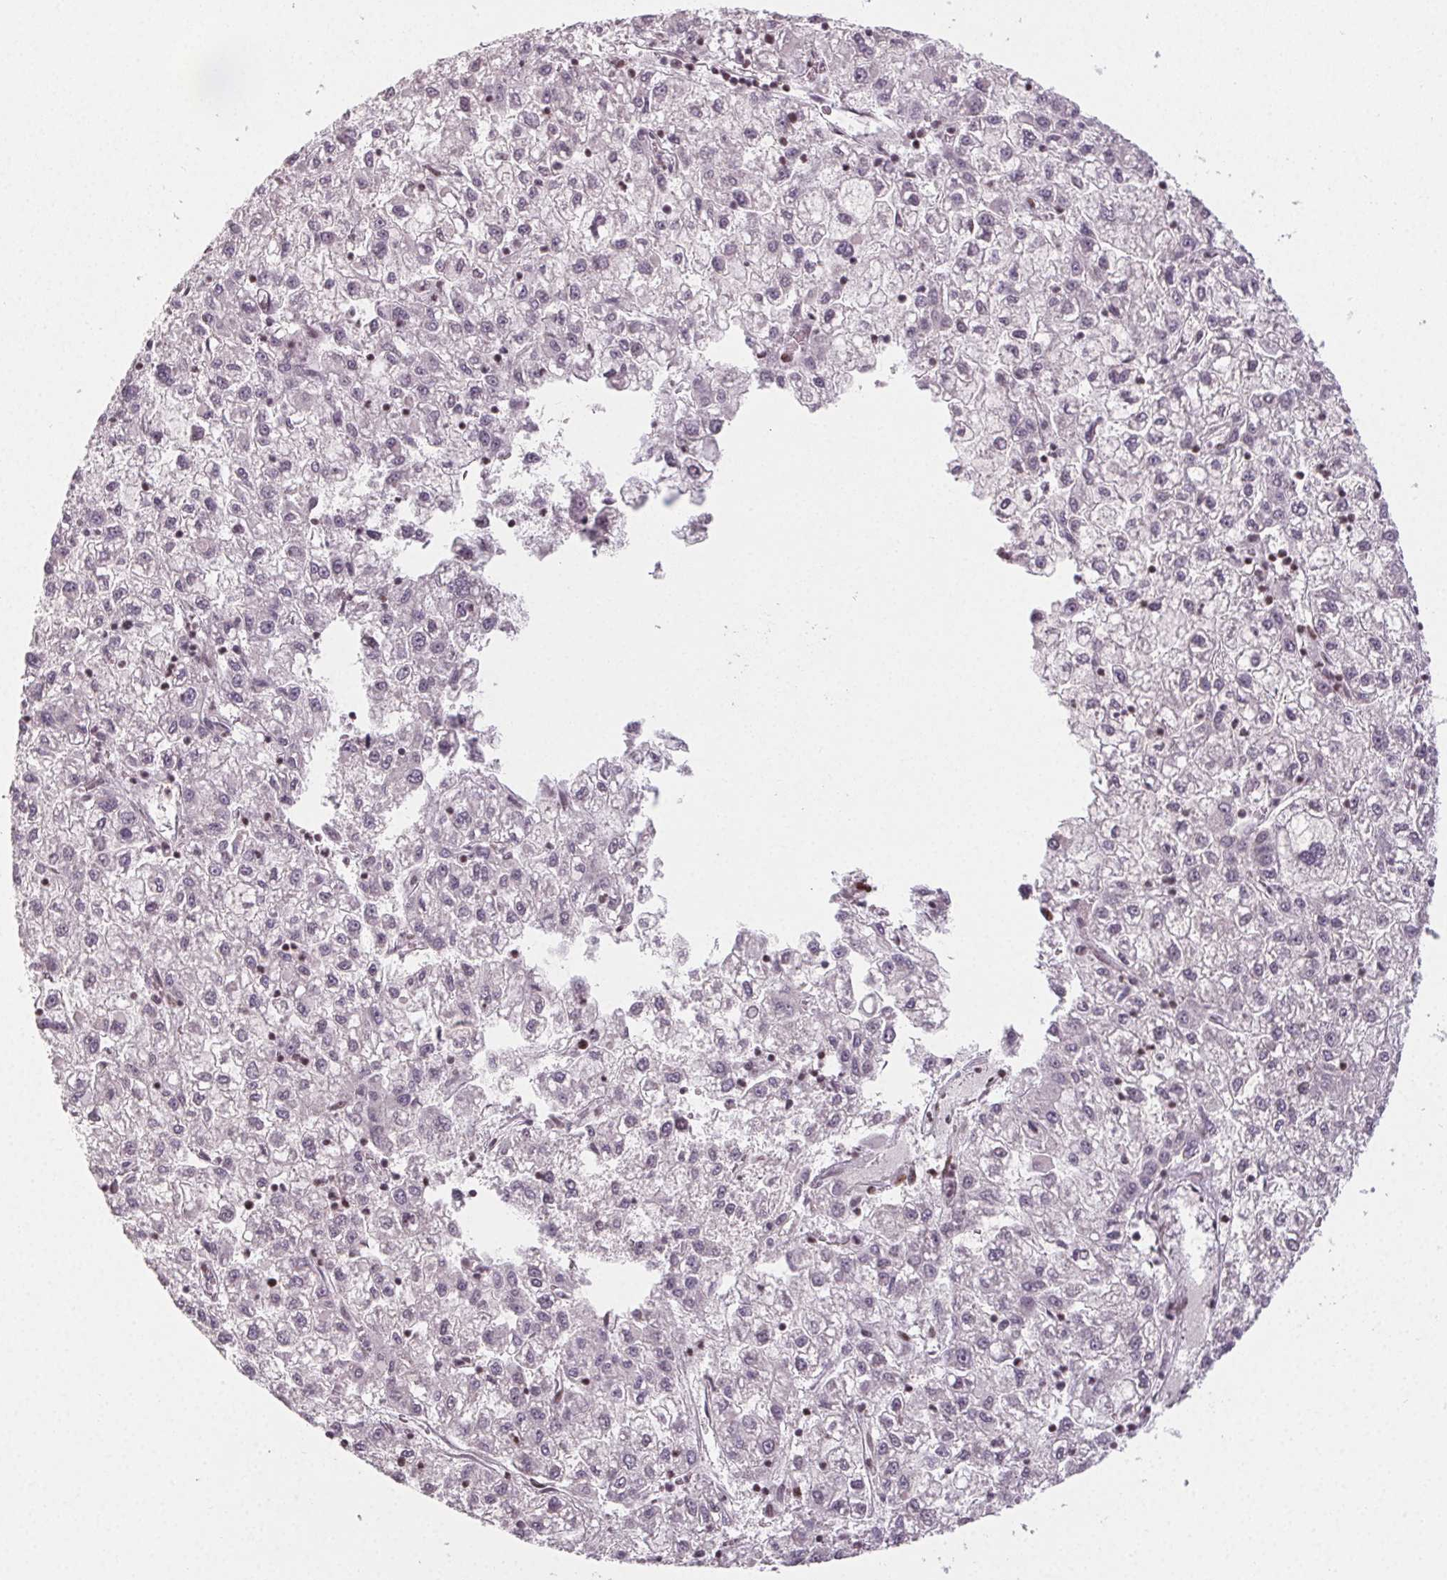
{"staining": {"intensity": "negative", "quantity": "none", "location": "none"}, "tissue": "liver cancer", "cell_type": "Tumor cells", "image_type": "cancer", "snomed": [{"axis": "morphology", "description": "Carcinoma, Hepatocellular, NOS"}, {"axis": "topography", "description": "Liver"}], "caption": "Immunohistochemistry photomicrograph of neoplastic tissue: human liver cancer (hepatocellular carcinoma) stained with DAB (3,3'-diaminobenzidine) reveals no significant protein expression in tumor cells. (DAB (3,3'-diaminobenzidine) IHC, high magnification).", "gene": "KMT2A", "patient": {"sex": "male", "age": 40}}